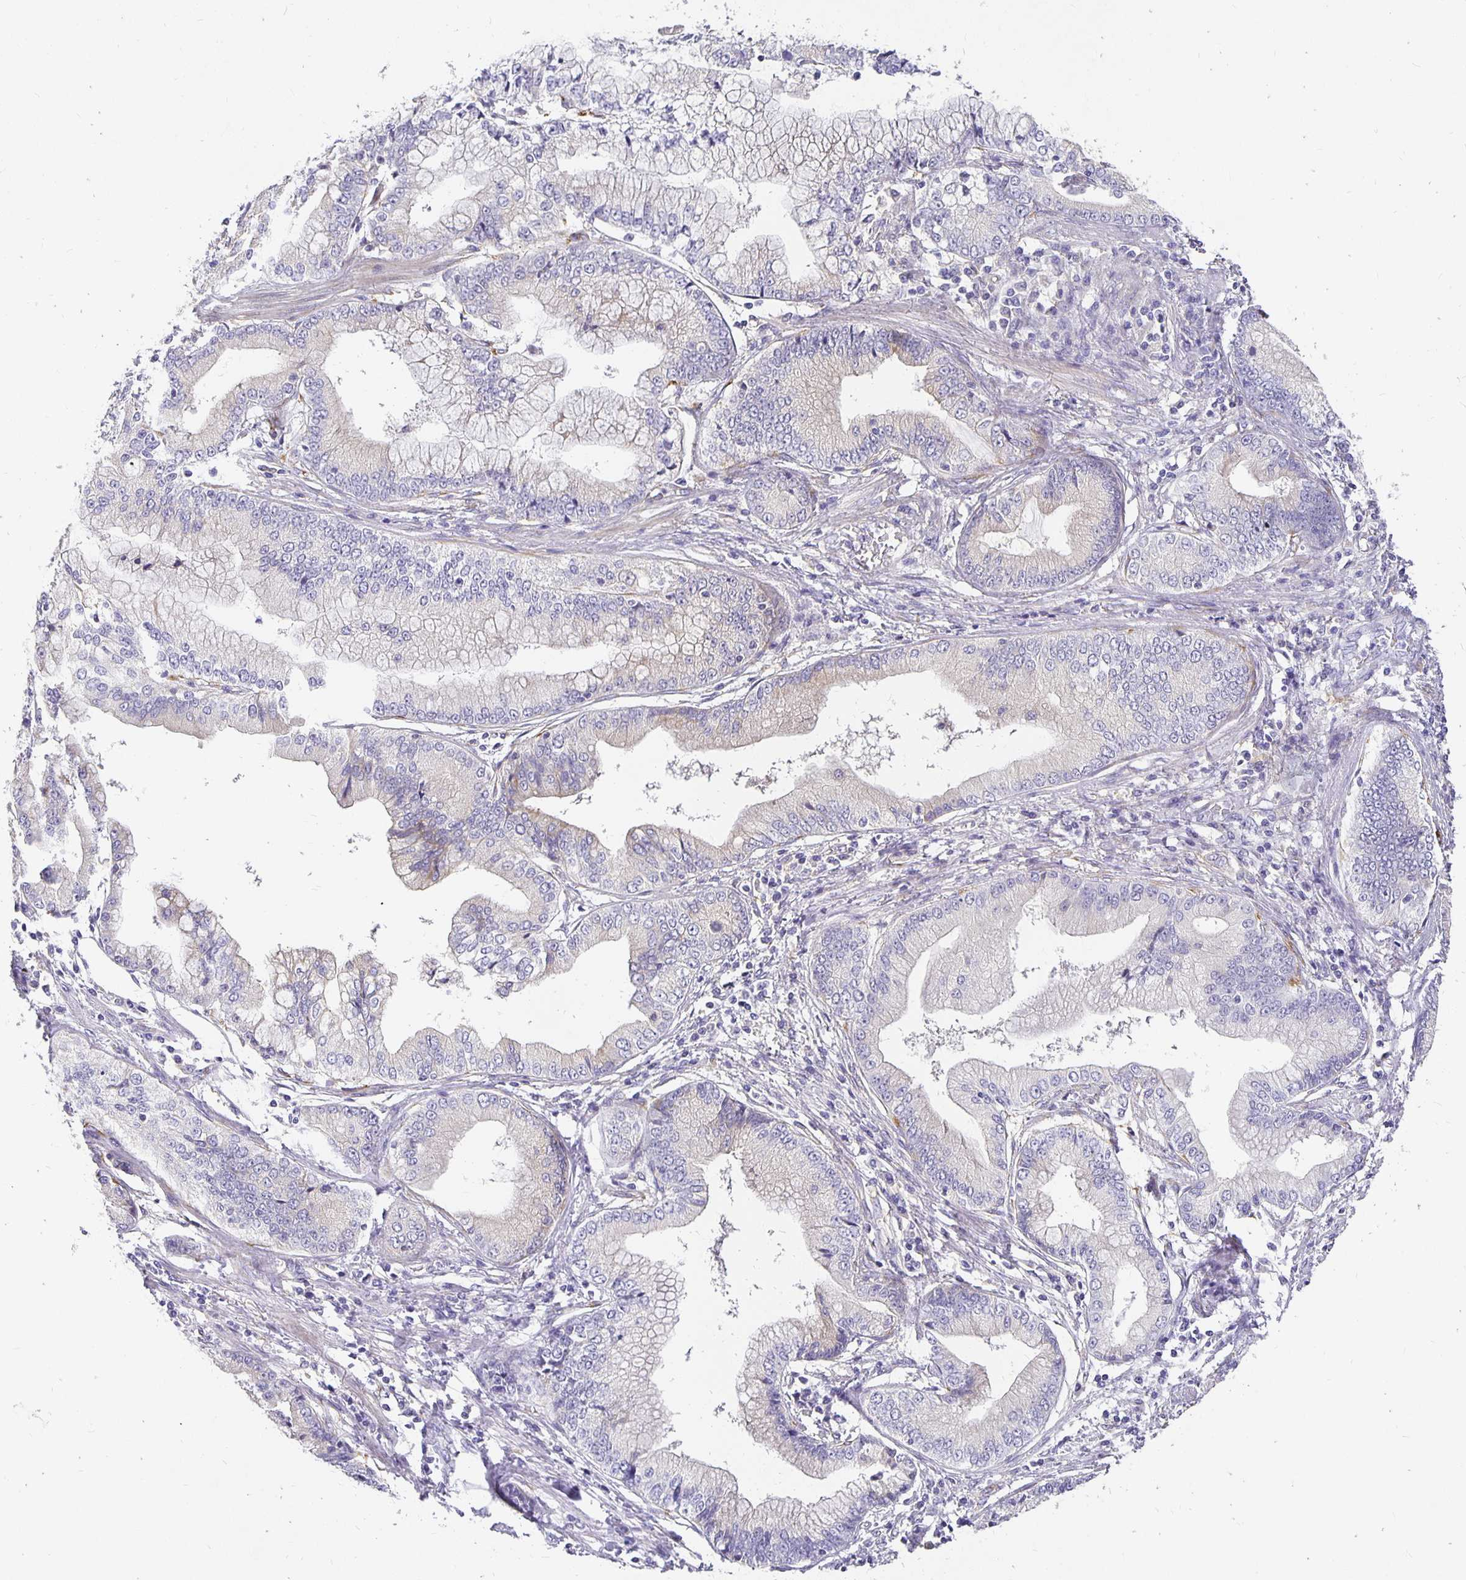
{"staining": {"intensity": "weak", "quantity": "<25%", "location": "cytoplasmic/membranous"}, "tissue": "stomach cancer", "cell_type": "Tumor cells", "image_type": "cancer", "snomed": [{"axis": "morphology", "description": "Adenocarcinoma, NOS"}, {"axis": "topography", "description": "Stomach, upper"}], "caption": "Immunohistochemistry (IHC) photomicrograph of neoplastic tissue: human stomach adenocarcinoma stained with DAB (3,3'-diaminobenzidine) demonstrates no significant protein staining in tumor cells.", "gene": "PLOD1", "patient": {"sex": "female", "age": 74}}